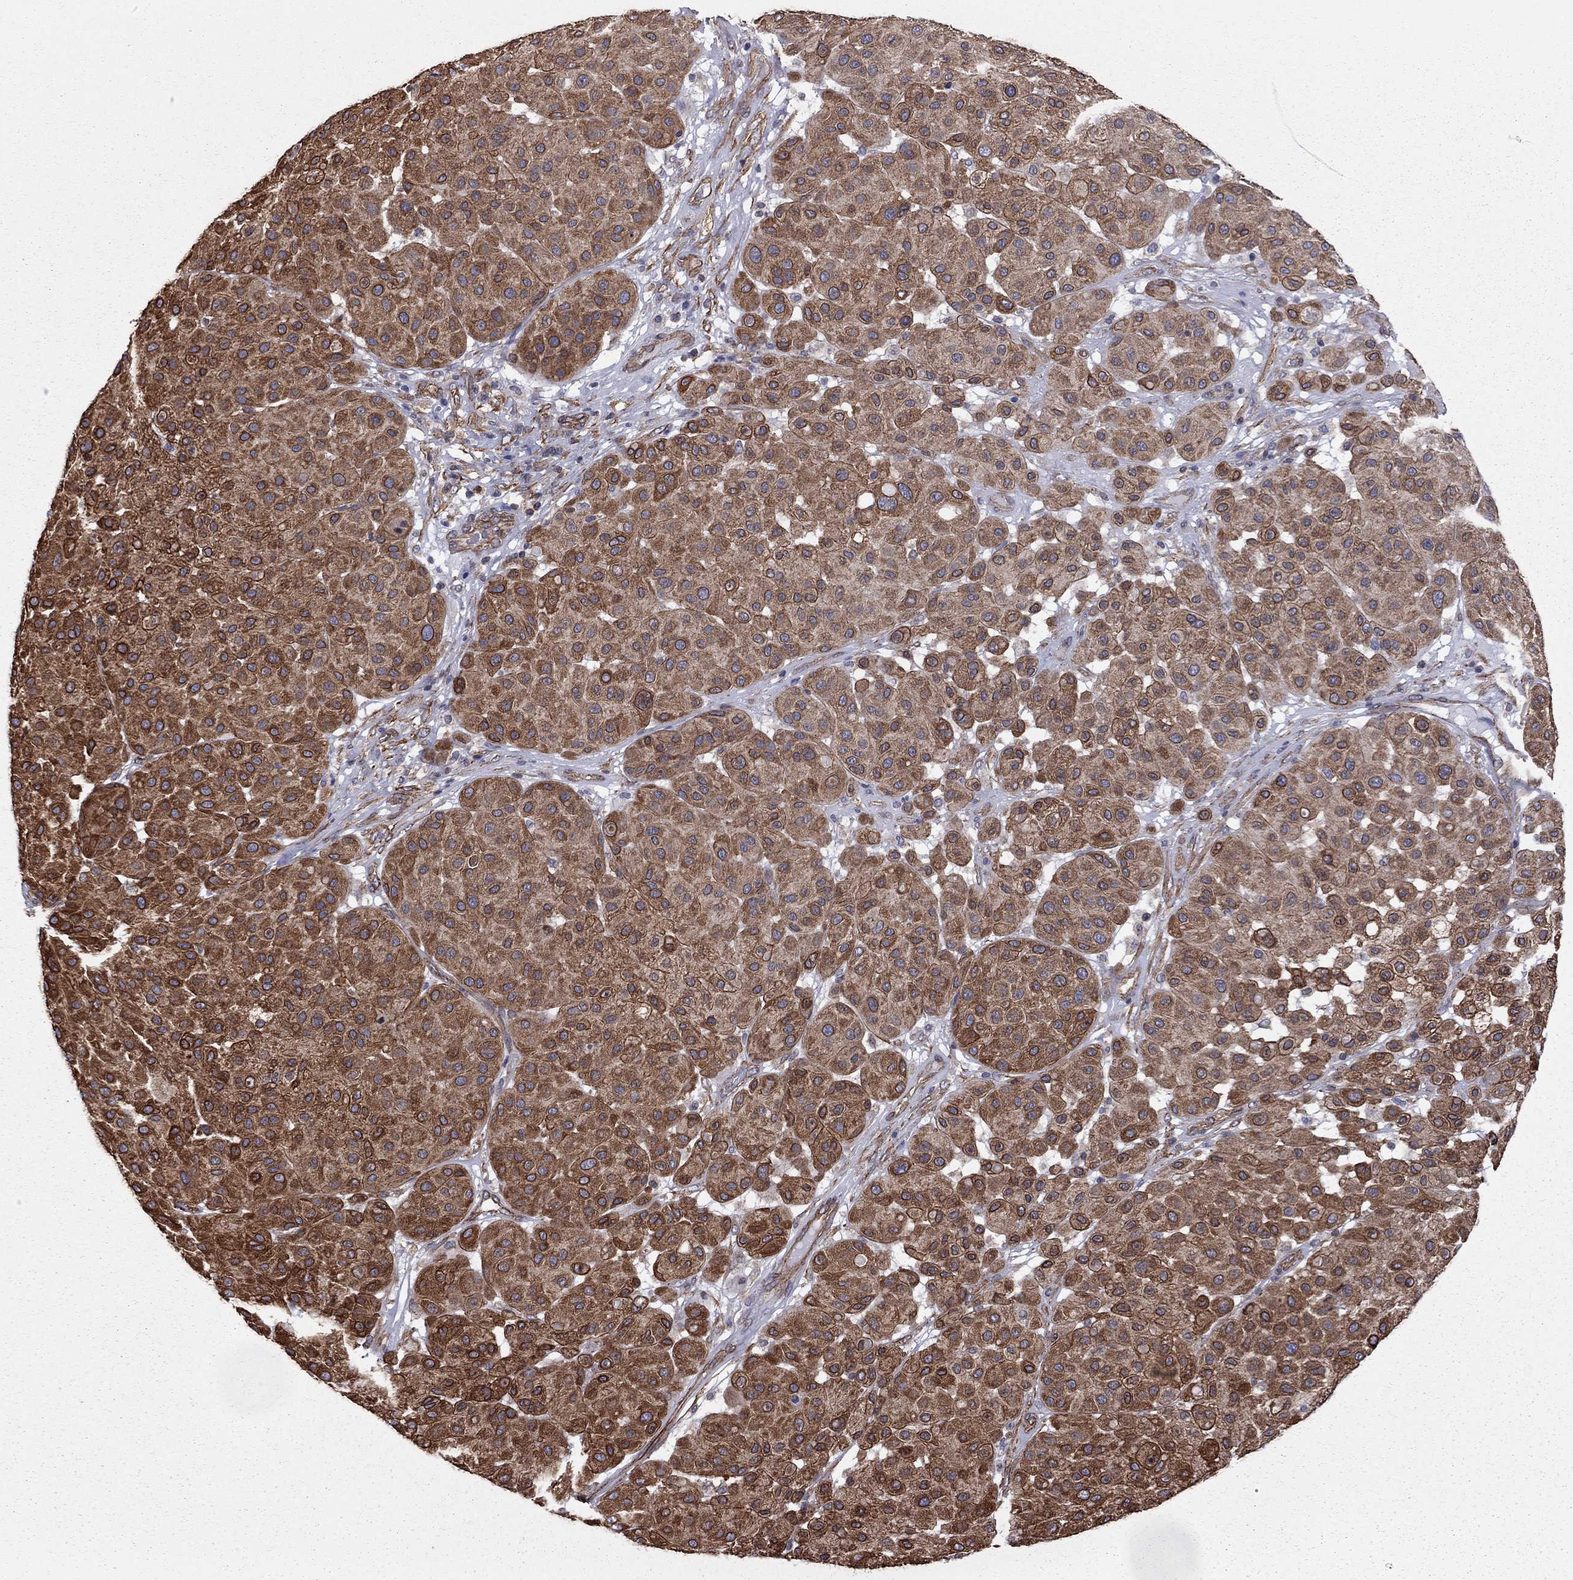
{"staining": {"intensity": "strong", "quantity": ">75%", "location": "cytoplasmic/membranous"}, "tissue": "melanoma", "cell_type": "Tumor cells", "image_type": "cancer", "snomed": [{"axis": "morphology", "description": "Malignant melanoma, Metastatic site"}, {"axis": "topography", "description": "Smooth muscle"}], "caption": "Immunohistochemical staining of melanoma shows strong cytoplasmic/membranous protein staining in approximately >75% of tumor cells.", "gene": "BICDL2", "patient": {"sex": "male", "age": 41}}